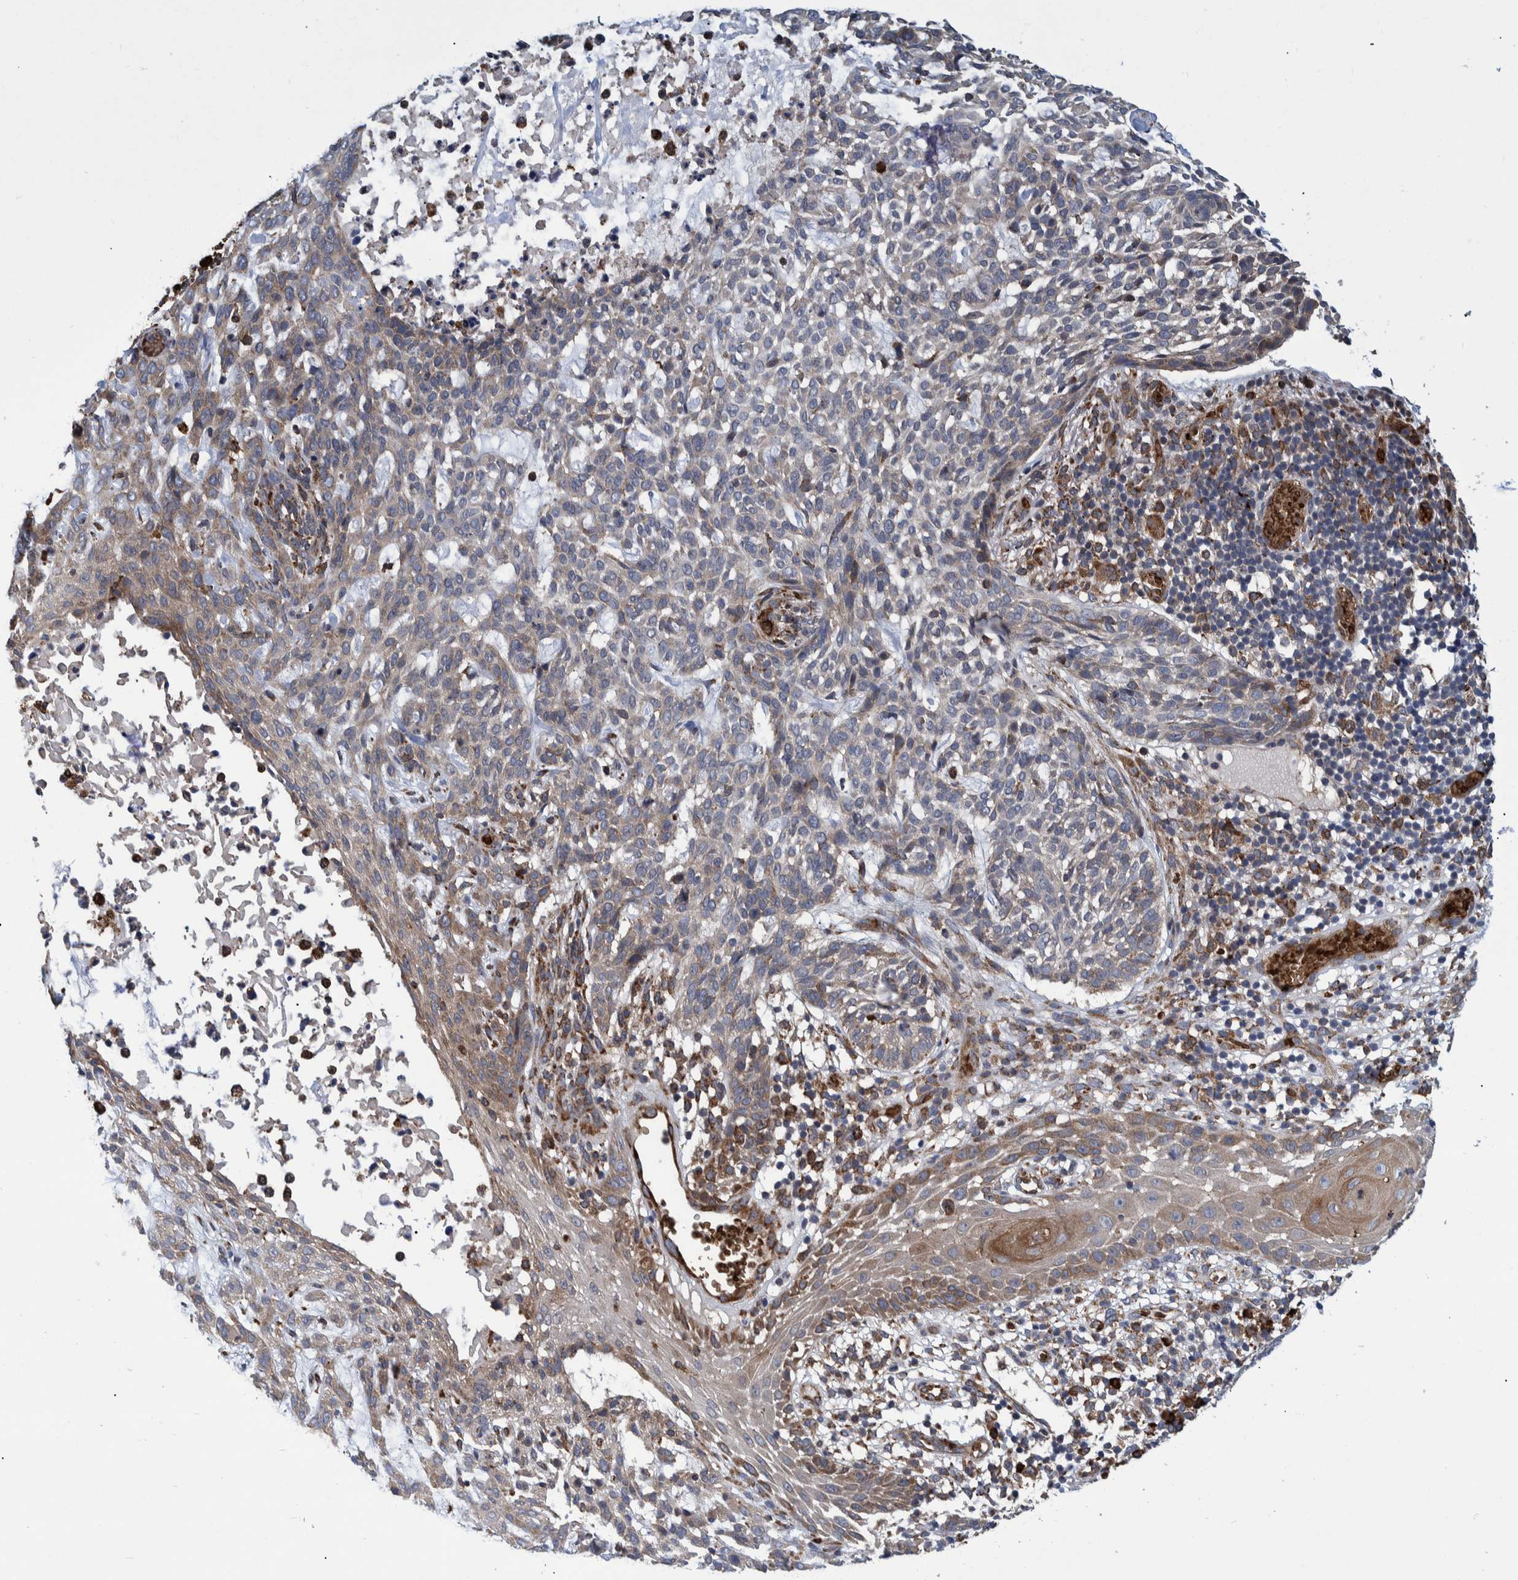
{"staining": {"intensity": "weak", "quantity": "<25%", "location": "cytoplasmic/membranous"}, "tissue": "skin cancer", "cell_type": "Tumor cells", "image_type": "cancer", "snomed": [{"axis": "morphology", "description": "Basal cell carcinoma"}, {"axis": "topography", "description": "Skin"}], "caption": "A photomicrograph of human basal cell carcinoma (skin) is negative for staining in tumor cells. The staining is performed using DAB brown chromogen with nuclei counter-stained in using hematoxylin.", "gene": "SPAG5", "patient": {"sex": "female", "age": 64}}